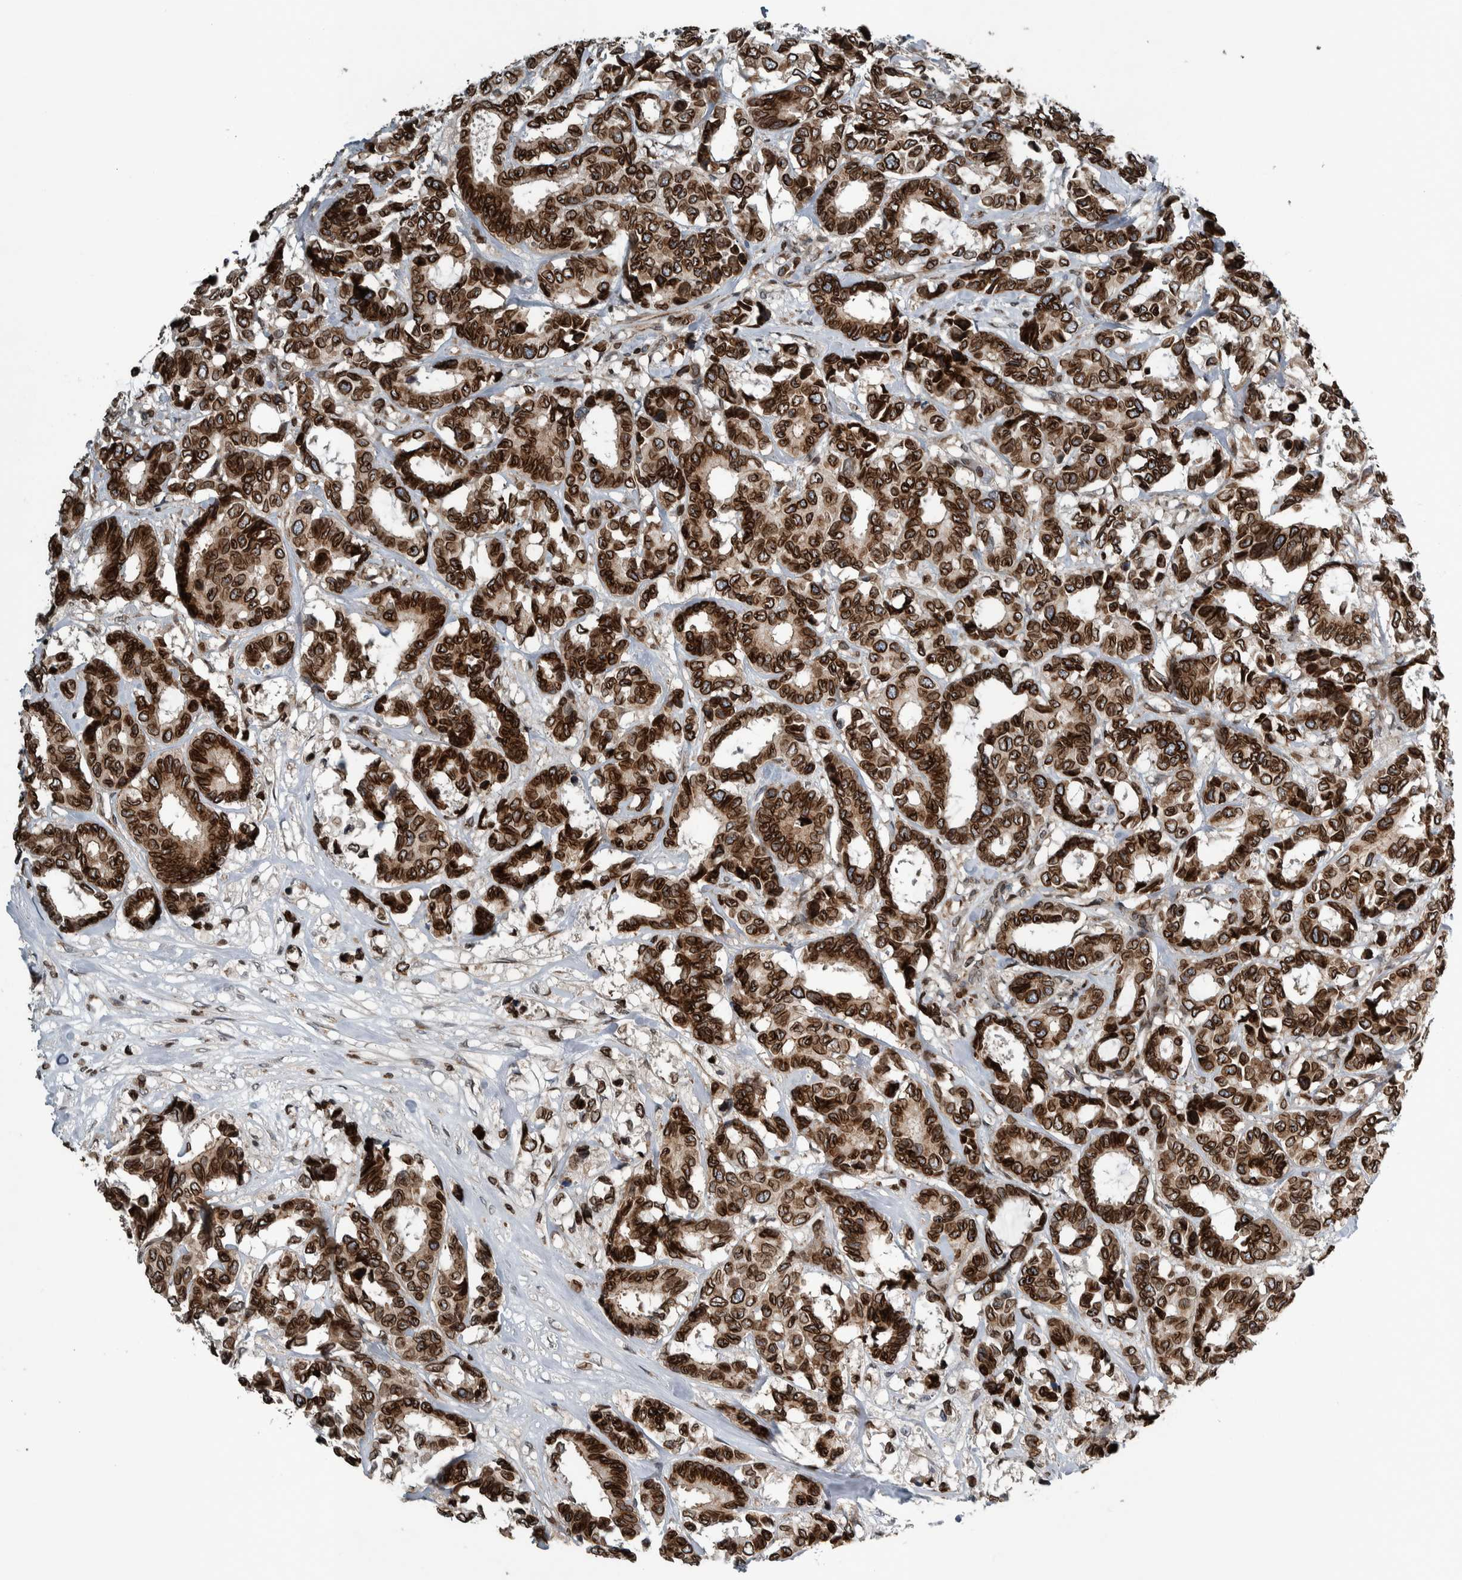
{"staining": {"intensity": "strong", "quantity": ">75%", "location": "cytoplasmic/membranous,nuclear"}, "tissue": "breast cancer", "cell_type": "Tumor cells", "image_type": "cancer", "snomed": [{"axis": "morphology", "description": "Duct carcinoma"}, {"axis": "topography", "description": "Breast"}], "caption": "Brown immunohistochemical staining in infiltrating ductal carcinoma (breast) displays strong cytoplasmic/membranous and nuclear expression in about >75% of tumor cells.", "gene": "FAM135B", "patient": {"sex": "female", "age": 87}}